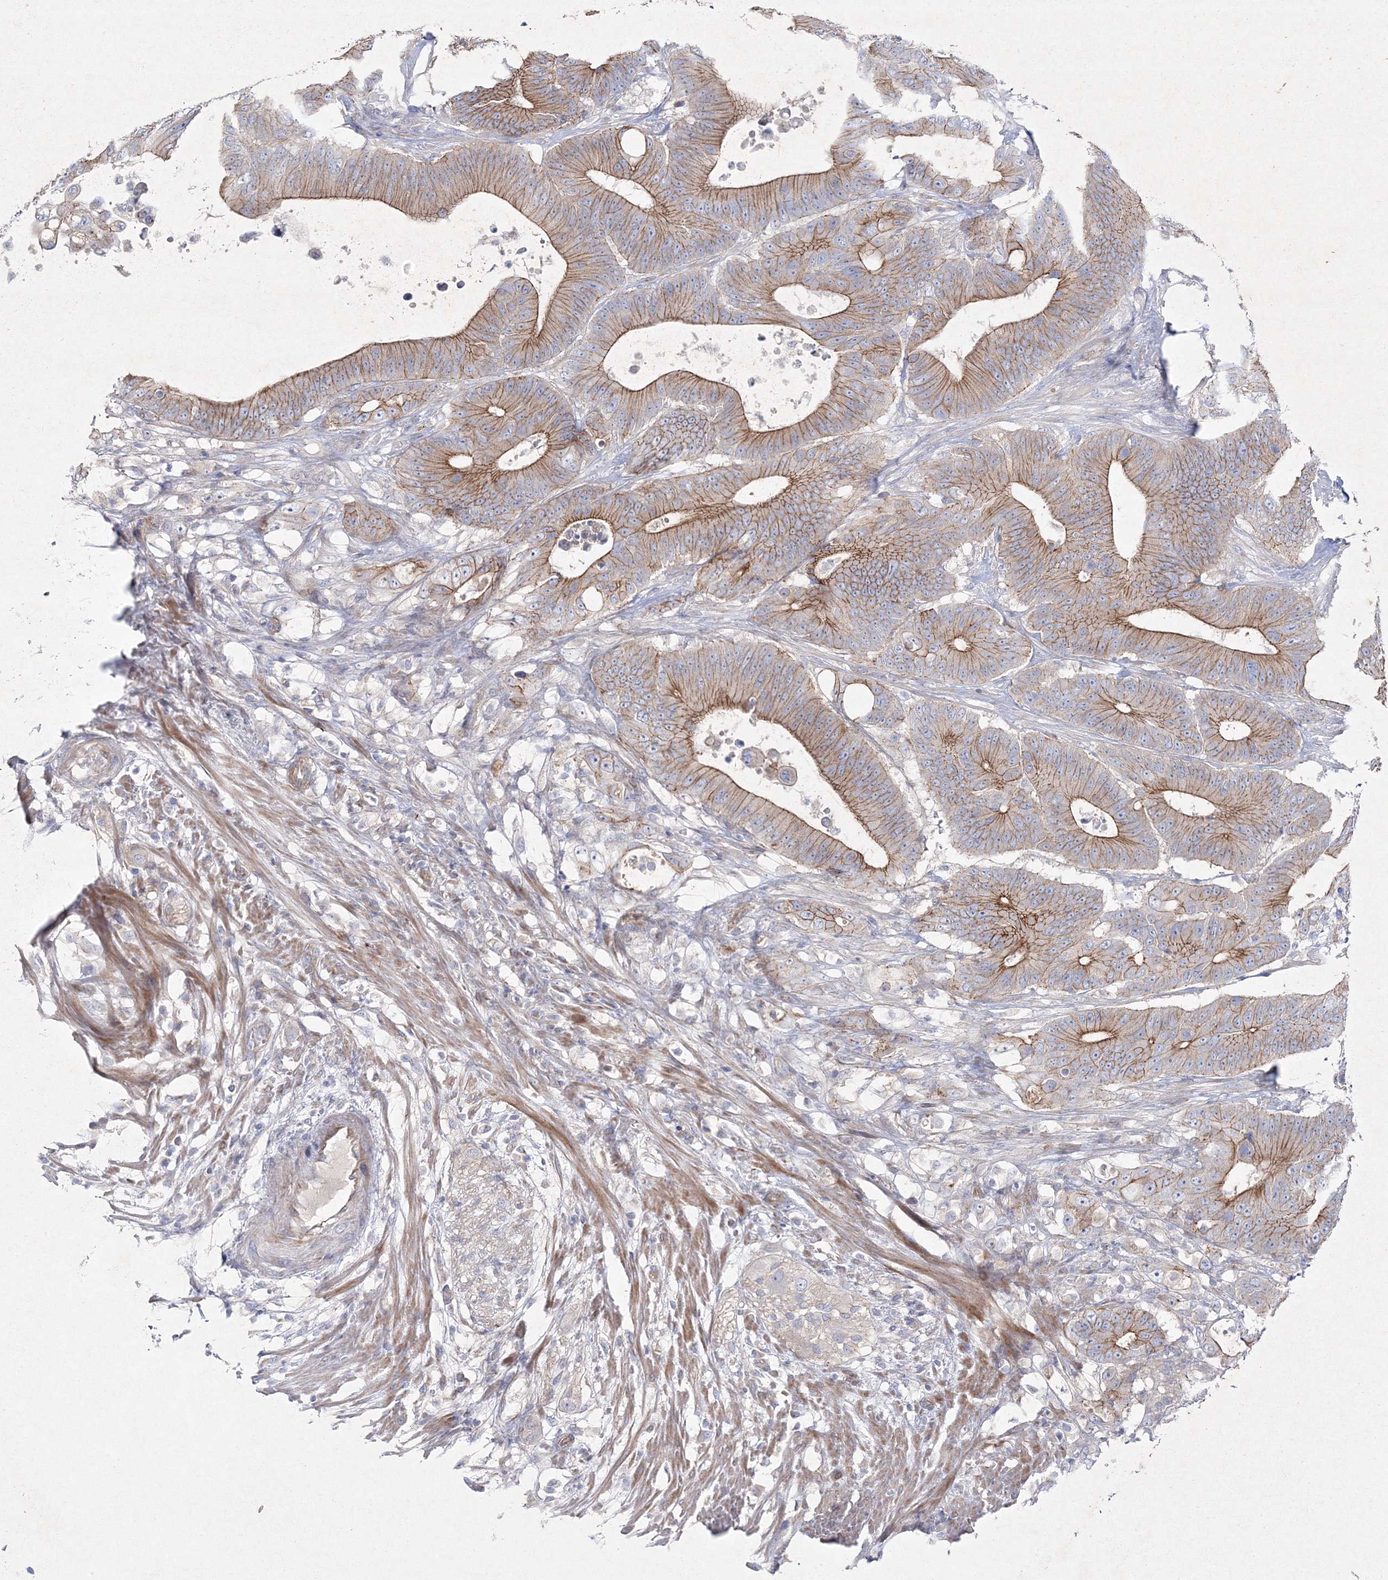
{"staining": {"intensity": "moderate", "quantity": ">75%", "location": "cytoplasmic/membranous"}, "tissue": "colorectal cancer", "cell_type": "Tumor cells", "image_type": "cancer", "snomed": [{"axis": "morphology", "description": "Adenocarcinoma, NOS"}, {"axis": "topography", "description": "Colon"}], "caption": "Tumor cells reveal moderate cytoplasmic/membranous positivity in approximately >75% of cells in colorectal cancer.", "gene": "NAA40", "patient": {"sex": "male", "age": 83}}